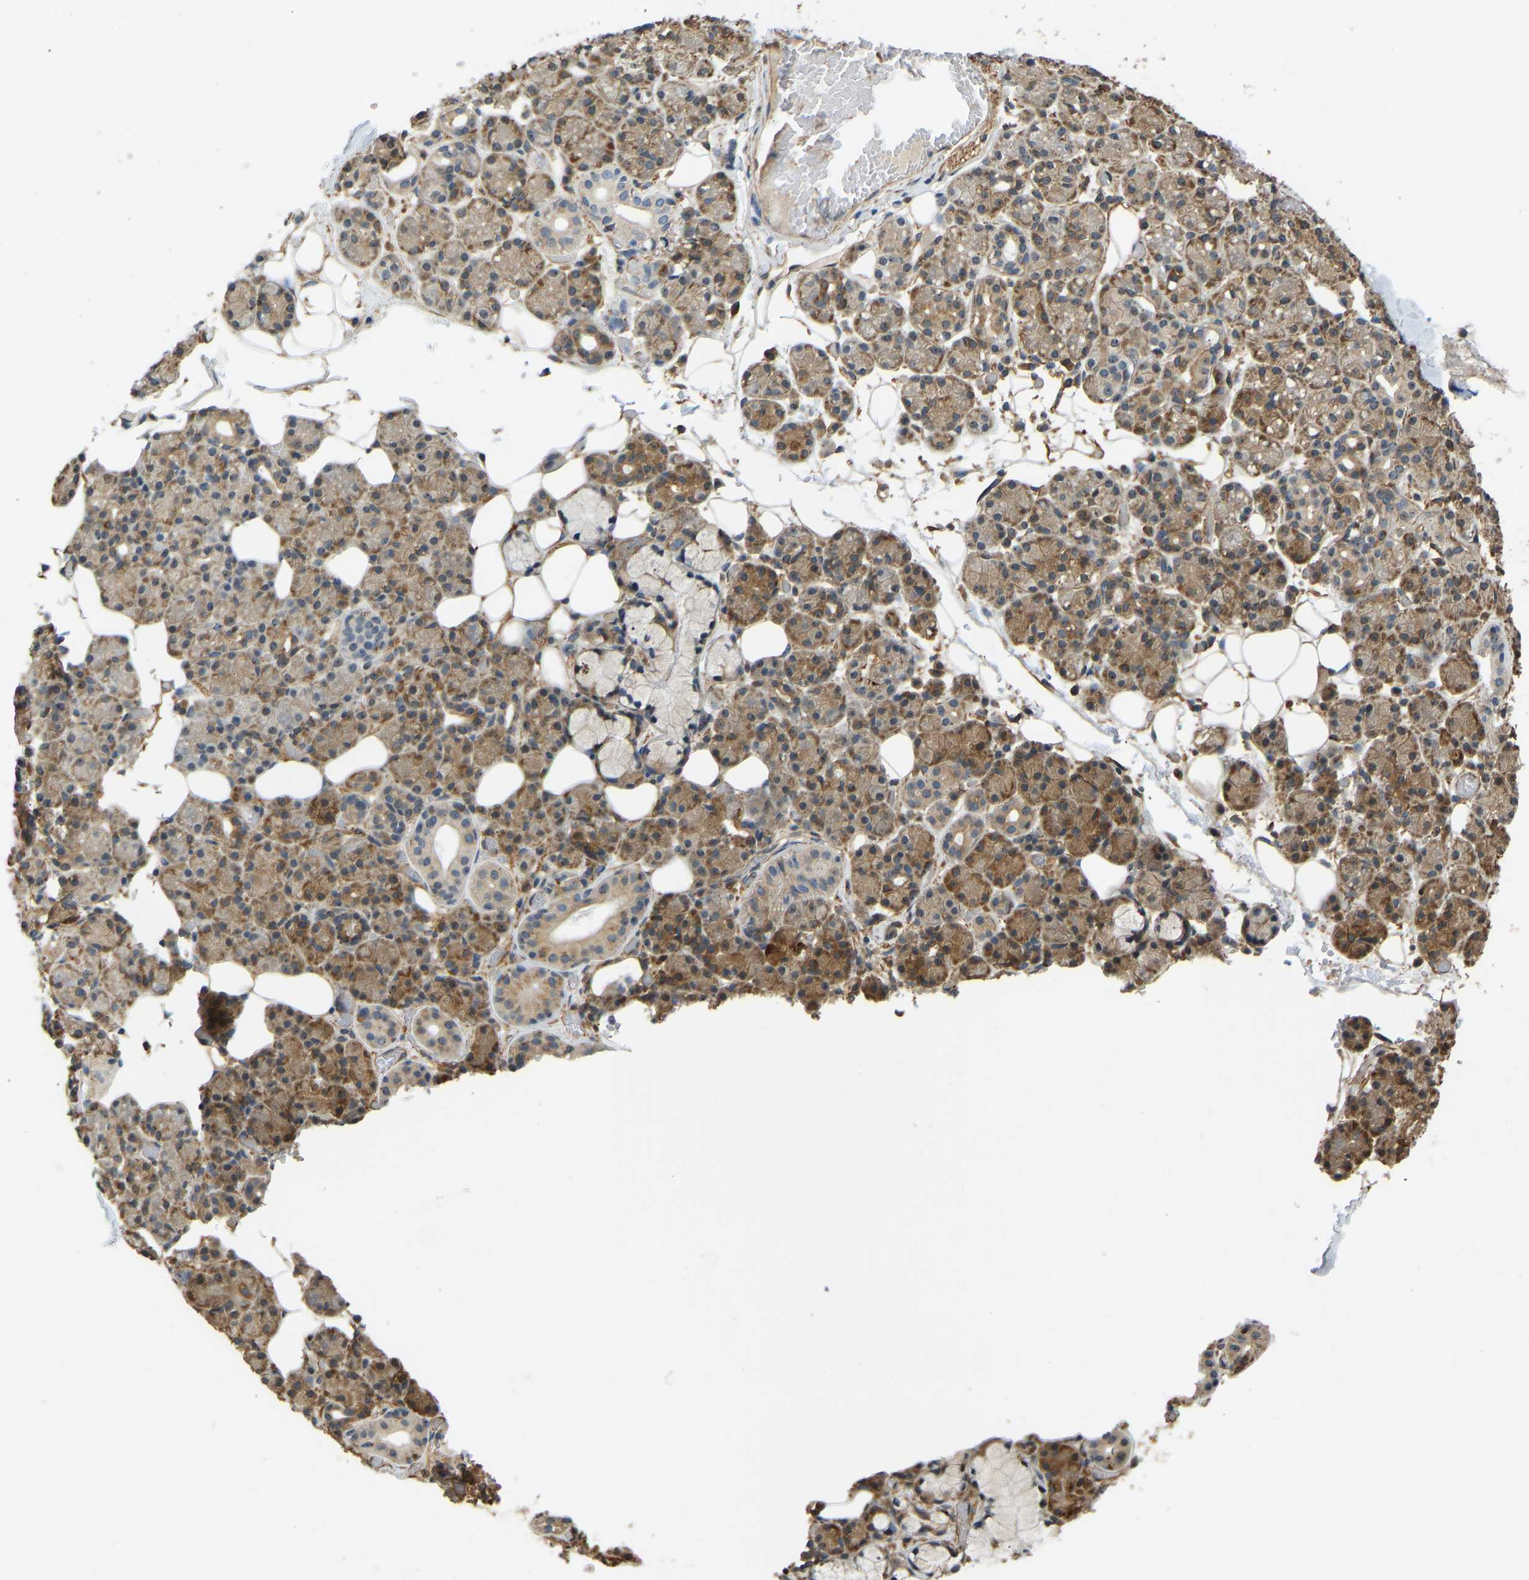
{"staining": {"intensity": "strong", "quantity": "25%-75%", "location": "cytoplasmic/membranous,nuclear"}, "tissue": "salivary gland", "cell_type": "Glandular cells", "image_type": "normal", "snomed": [{"axis": "morphology", "description": "Normal tissue, NOS"}, {"axis": "topography", "description": "Salivary gland"}], "caption": "IHC staining of normal salivary gland, which shows high levels of strong cytoplasmic/membranous,nuclear staining in approximately 25%-75% of glandular cells indicating strong cytoplasmic/membranous,nuclear protein positivity. The staining was performed using DAB (brown) for protein detection and nuclei were counterstained in hematoxylin (blue).", "gene": "OS9", "patient": {"sex": "male", "age": 63}}